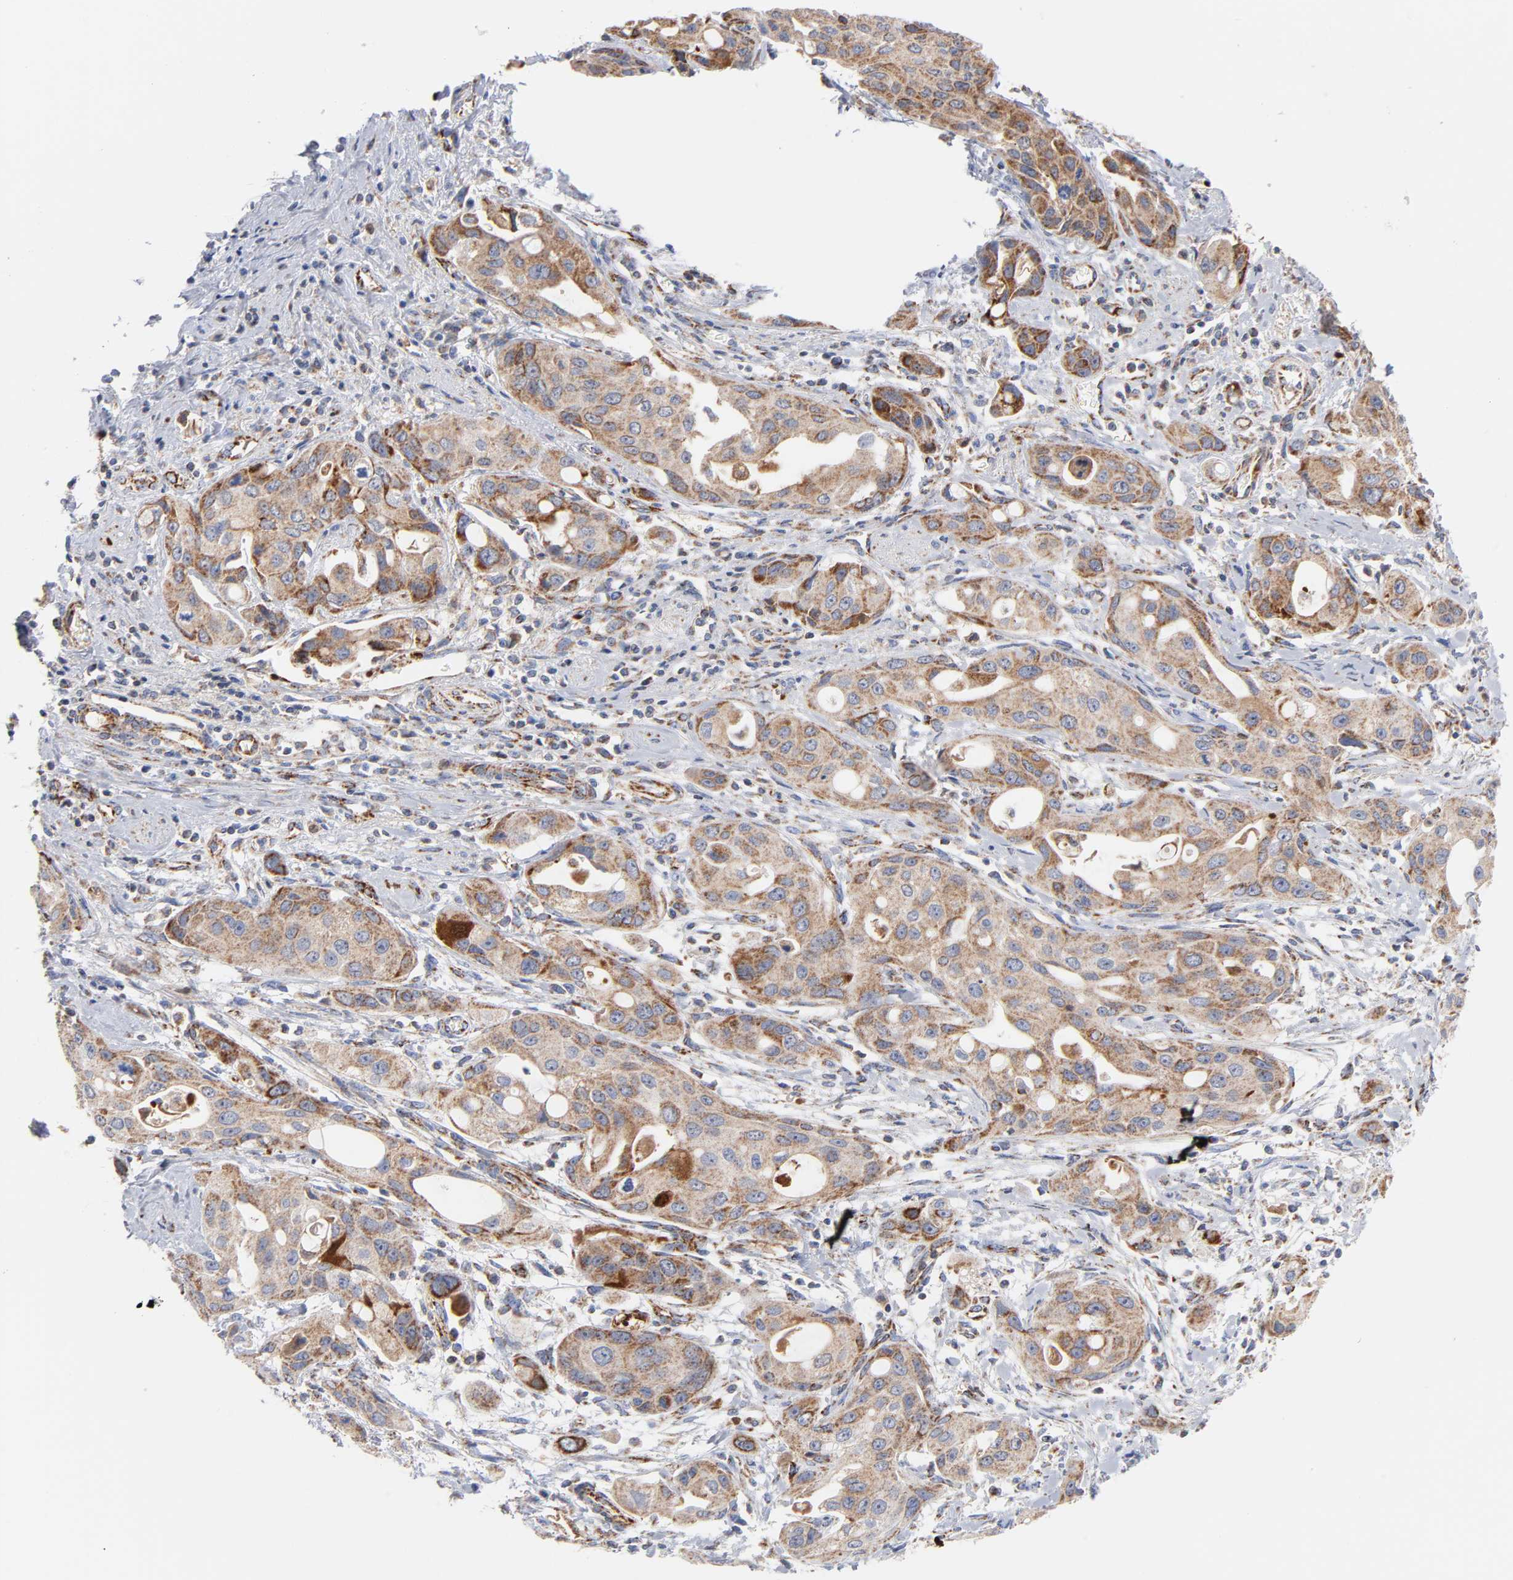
{"staining": {"intensity": "moderate", "quantity": ">75%", "location": "cytoplasmic/membranous"}, "tissue": "pancreatic cancer", "cell_type": "Tumor cells", "image_type": "cancer", "snomed": [{"axis": "morphology", "description": "Adenocarcinoma, NOS"}, {"axis": "topography", "description": "Pancreas"}], "caption": "Immunohistochemistry (IHC) image of neoplastic tissue: pancreatic adenocarcinoma stained using immunohistochemistry (IHC) exhibits medium levels of moderate protein expression localized specifically in the cytoplasmic/membranous of tumor cells, appearing as a cytoplasmic/membranous brown color.", "gene": "DIABLO", "patient": {"sex": "female", "age": 60}}